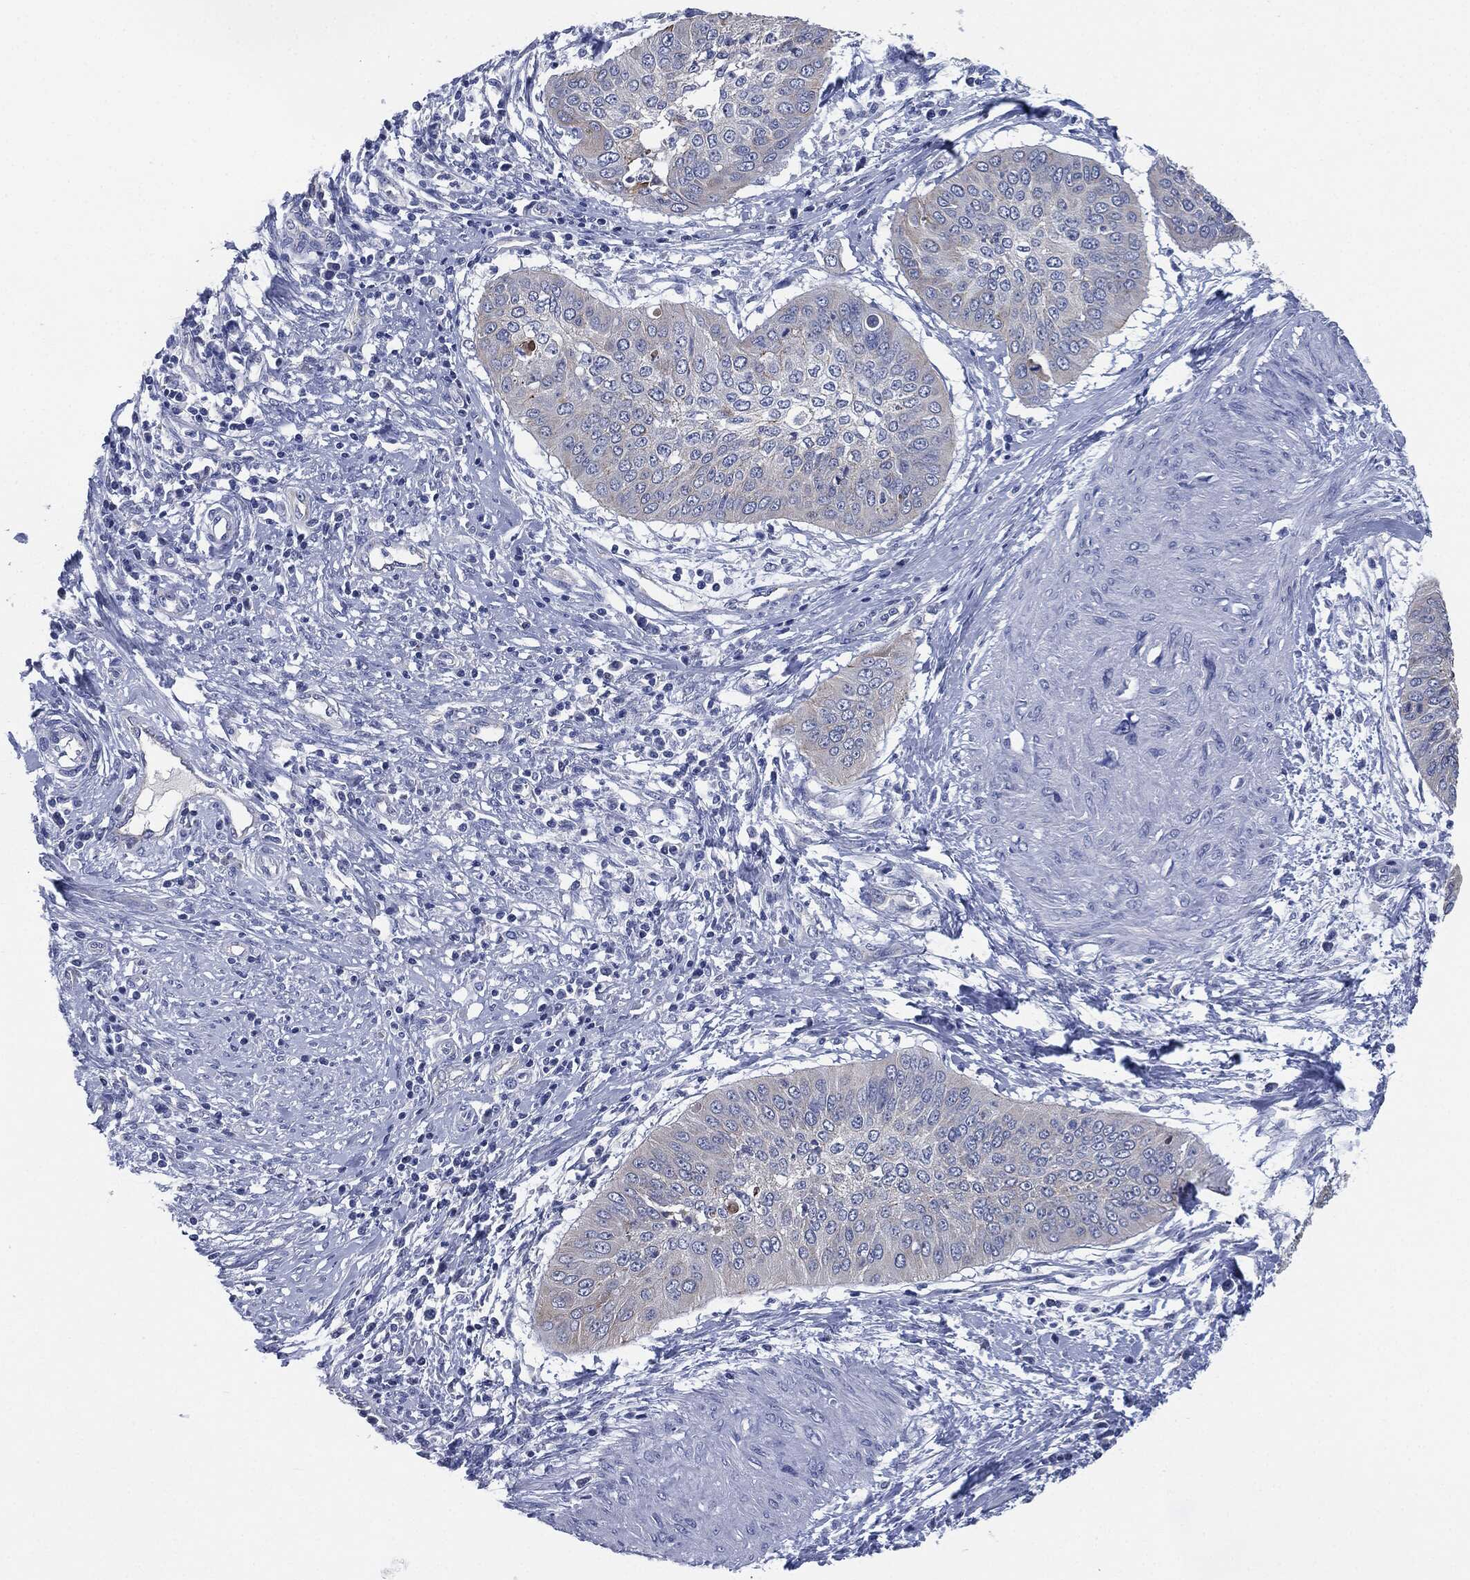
{"staining": {"intensity": "negative", "quantity": "none", "location": "none"}, "tissue": "cervical cancer", "cell_type": "Tumor cells", "image_type": "cancer", "snomed": [{"axis": "morphology", "description": "Normal tissue, NOS"}, {"axis": "morphology", "description": "Squamous cell carcinoma, NOS"}, {"axis": "topography", "description": "Cervix"}], "caption": "The photomicrograph exhibits no significant staining in tumor cells of cervical cancer (squamous cell carcinoma). Nuclei are stained in blue.", "gene": "SHROOM2", "patient": {"sex": "female", "age": 39}}